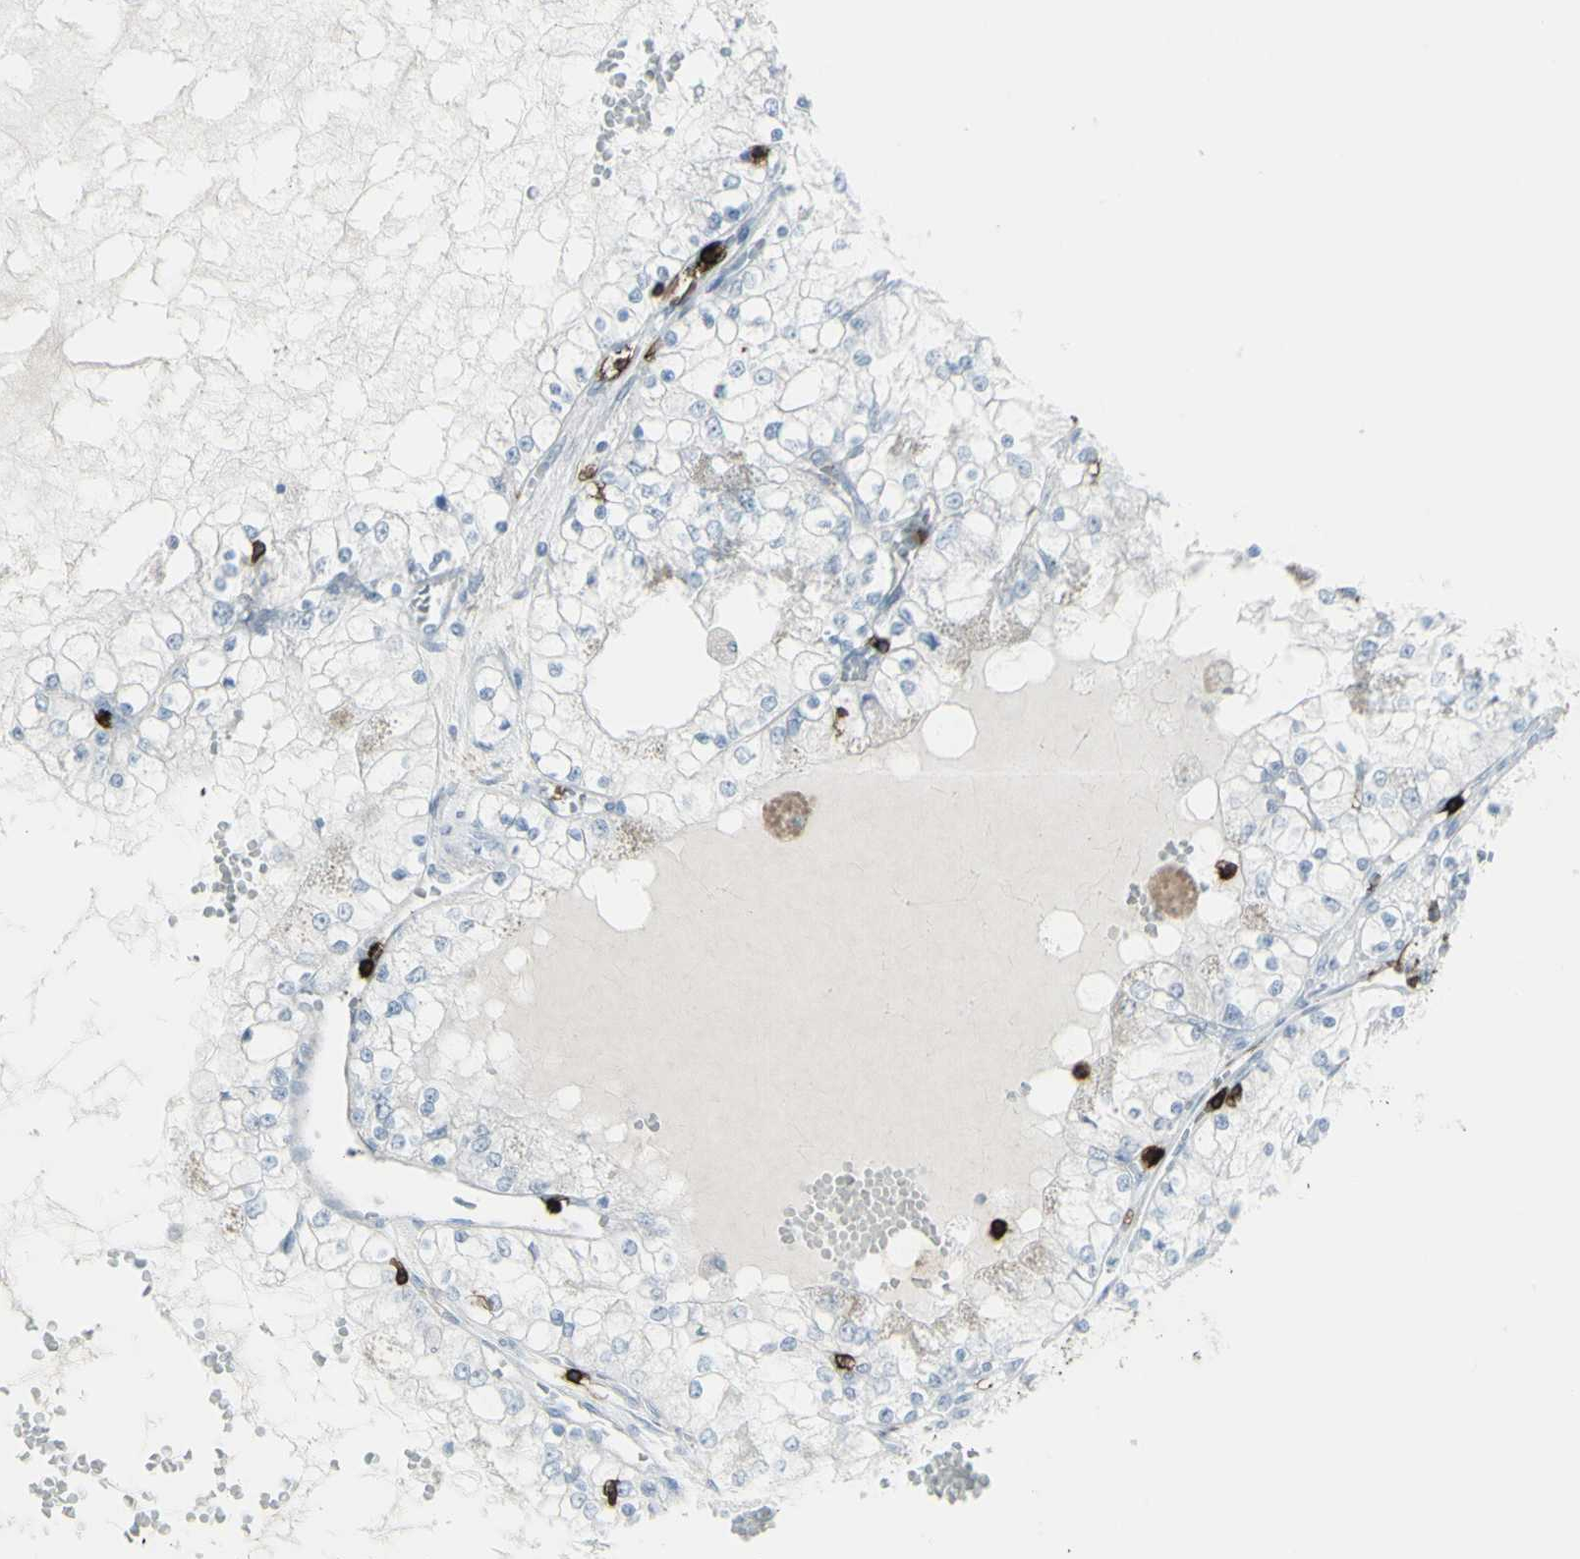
{"staining": {"intensity": "negative", "quantity": "none", "location": "none"}, "tissue": "renal cancer", "cell_type": "Tumor cells", "image_type": "cancer", "snomed": [{"axis": "morphology", "description": "Adenocarcinoma, NOS"}, {"axis": "topography", "description": "Kidney"}], "caption": "The immunohistochemistry (IHC) image has no significant staining in tumor cells of renal cancer (adenocarcinoma) tissue.", "gene": "CD247", "patient": {"sex": "male", "age": 68}}